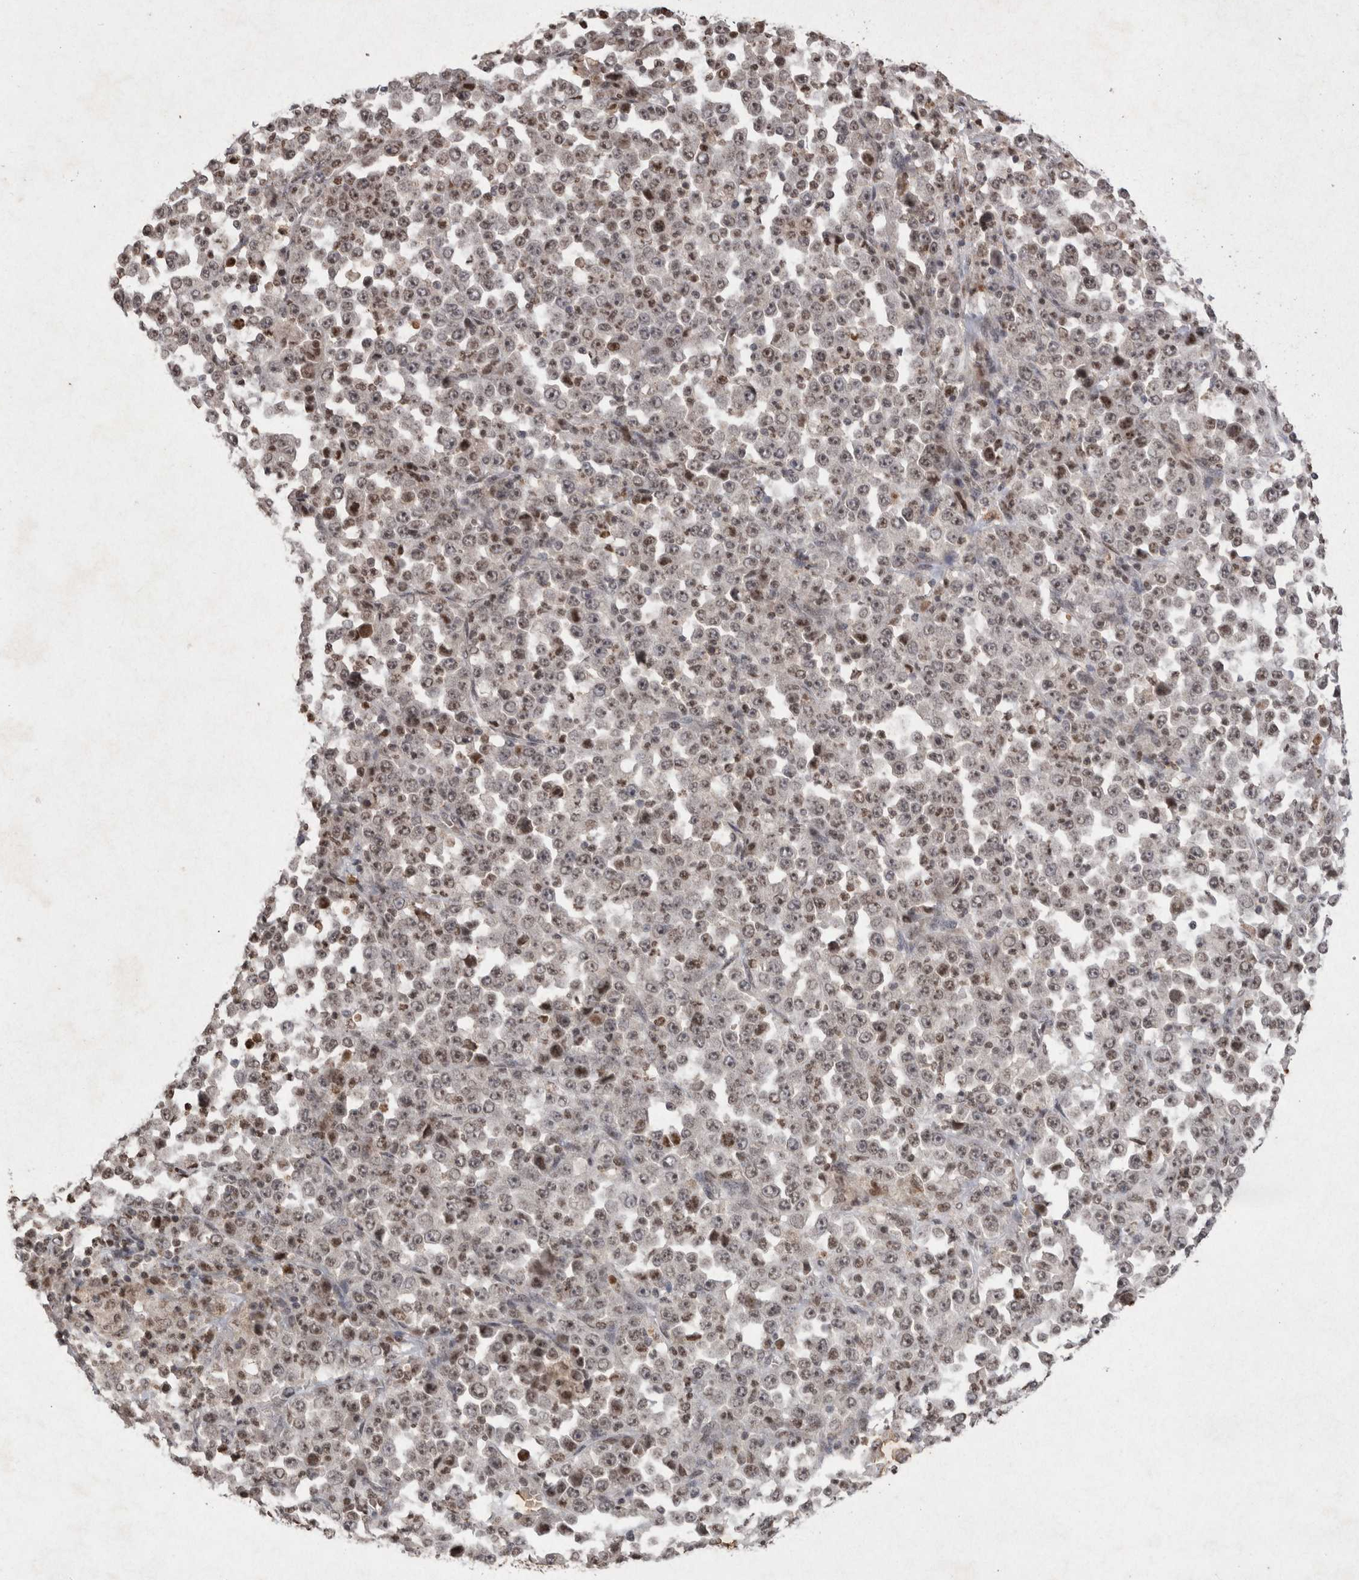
{"staining": {"intensity": "moderate", "quantity": ">75%", "location": "nuclear"}, "tissue": "stomach cancer", "cell_type": "Tumor cells", "image_type": "cancer", "snomed": [{"axis": "morphology", "description": "Normal tissue, NOS"}, {"axis": "morphology", "description": "Adenocarcinoma, NOS"}, {"axis": "topography", "description": "Stomach, upper"}, {"axis": "topography", "description": "Stomach"}], "caption": "Adenocarcinoma (stomach) stained with a brown dye displays moderate nuclear positive expression in approximately >75% of tumor cells.", "gene": "STK11", "patient": {"sex": "male", "age": 59}}